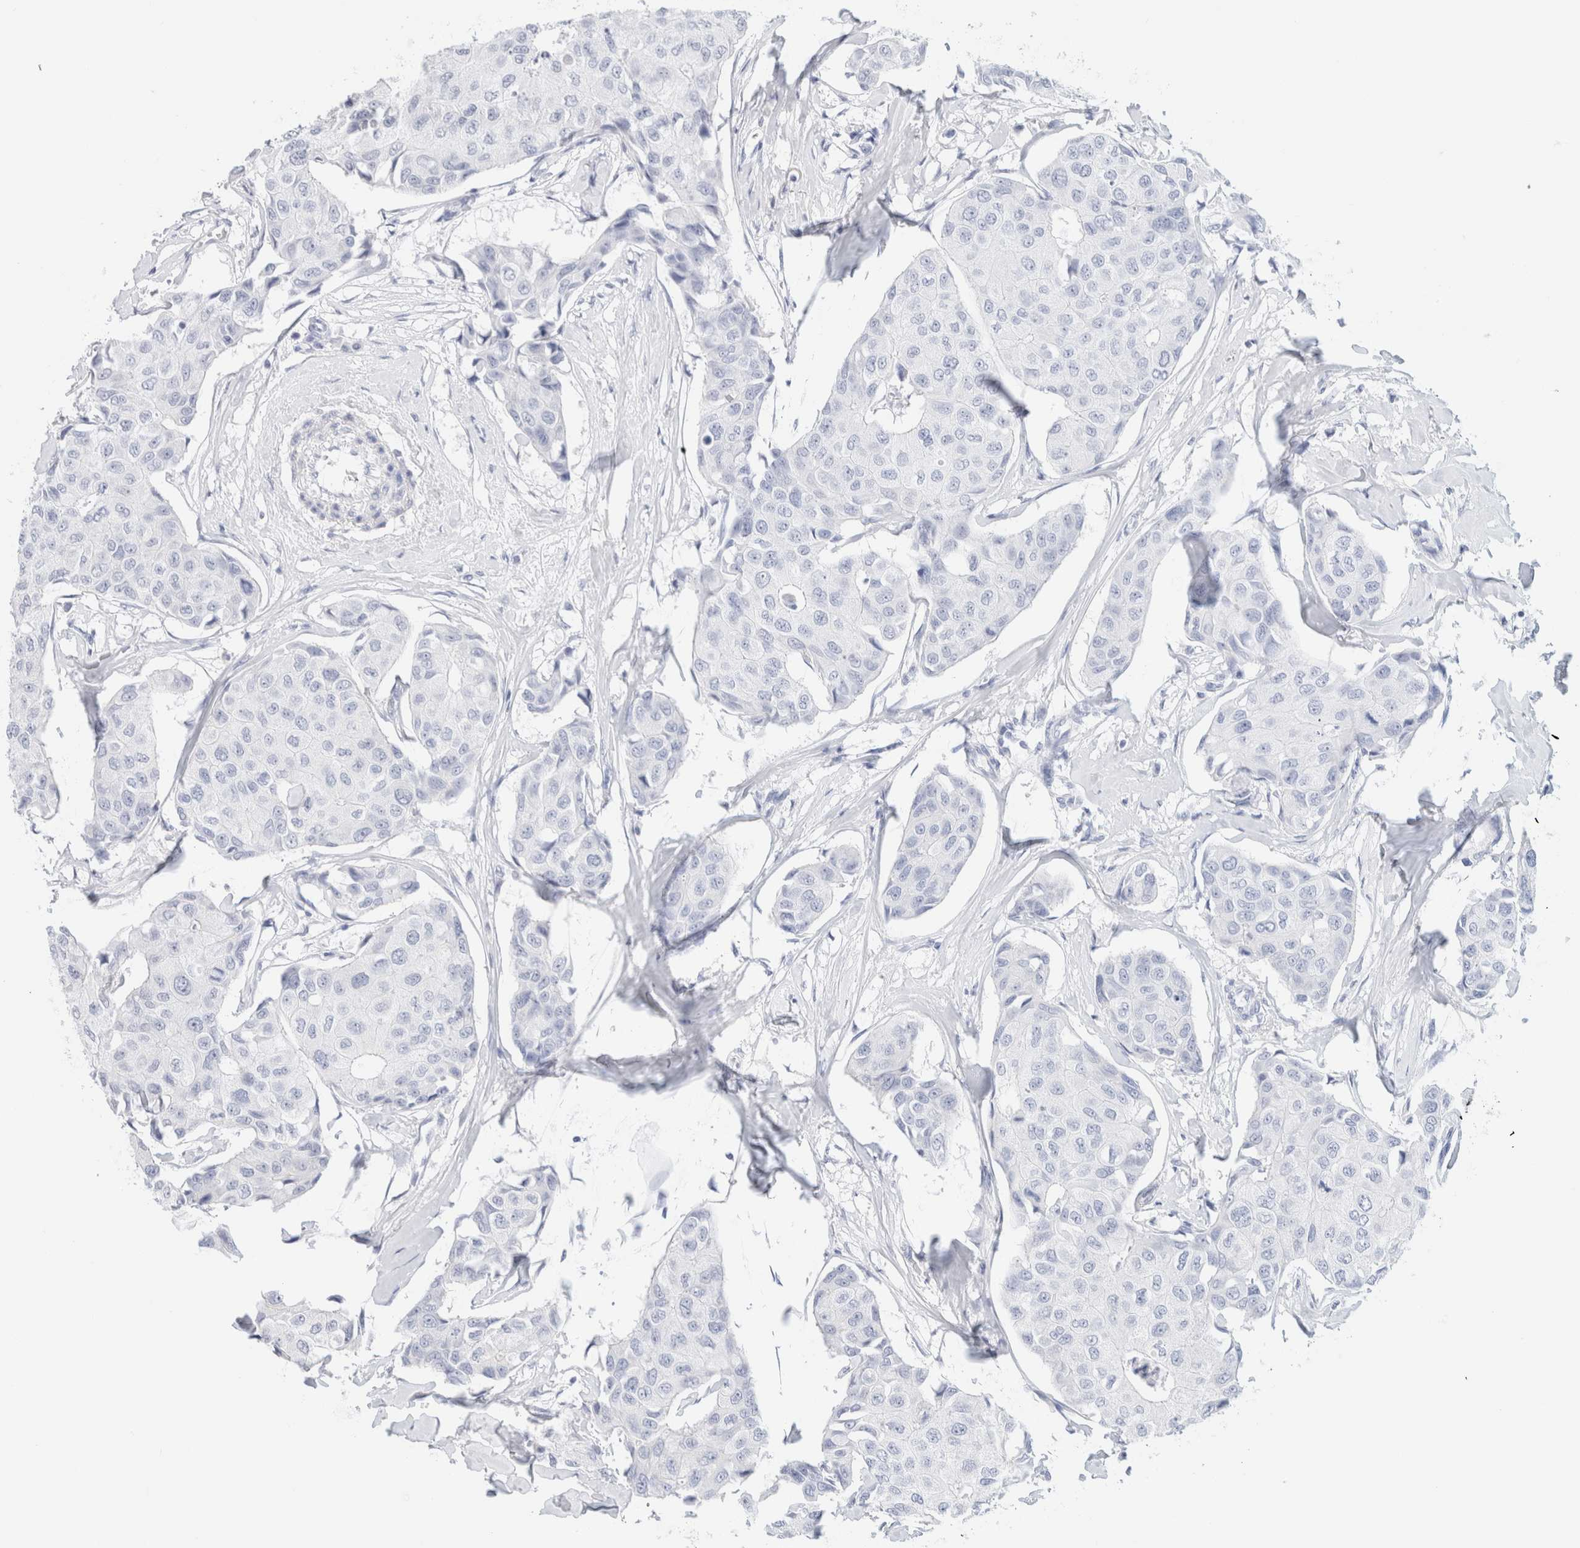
{"staining": {"intensity": "negative", "quantity": "none", "location": "none"}, "tissue": "breast cancer", "cell_type": "Tumor cells", "image_type": "cancer", "snomed": [{"axis": "morphology", "description": "Duct carcinoma"}, {"axis": "topography", "description": "Breast"}], "caption": "The image displays no significant positivity in tumor cells of breast cancer (invasive ductal carcinoma).", "gene": "ARG1", "patient": {"sex": "female", "age": 80}}